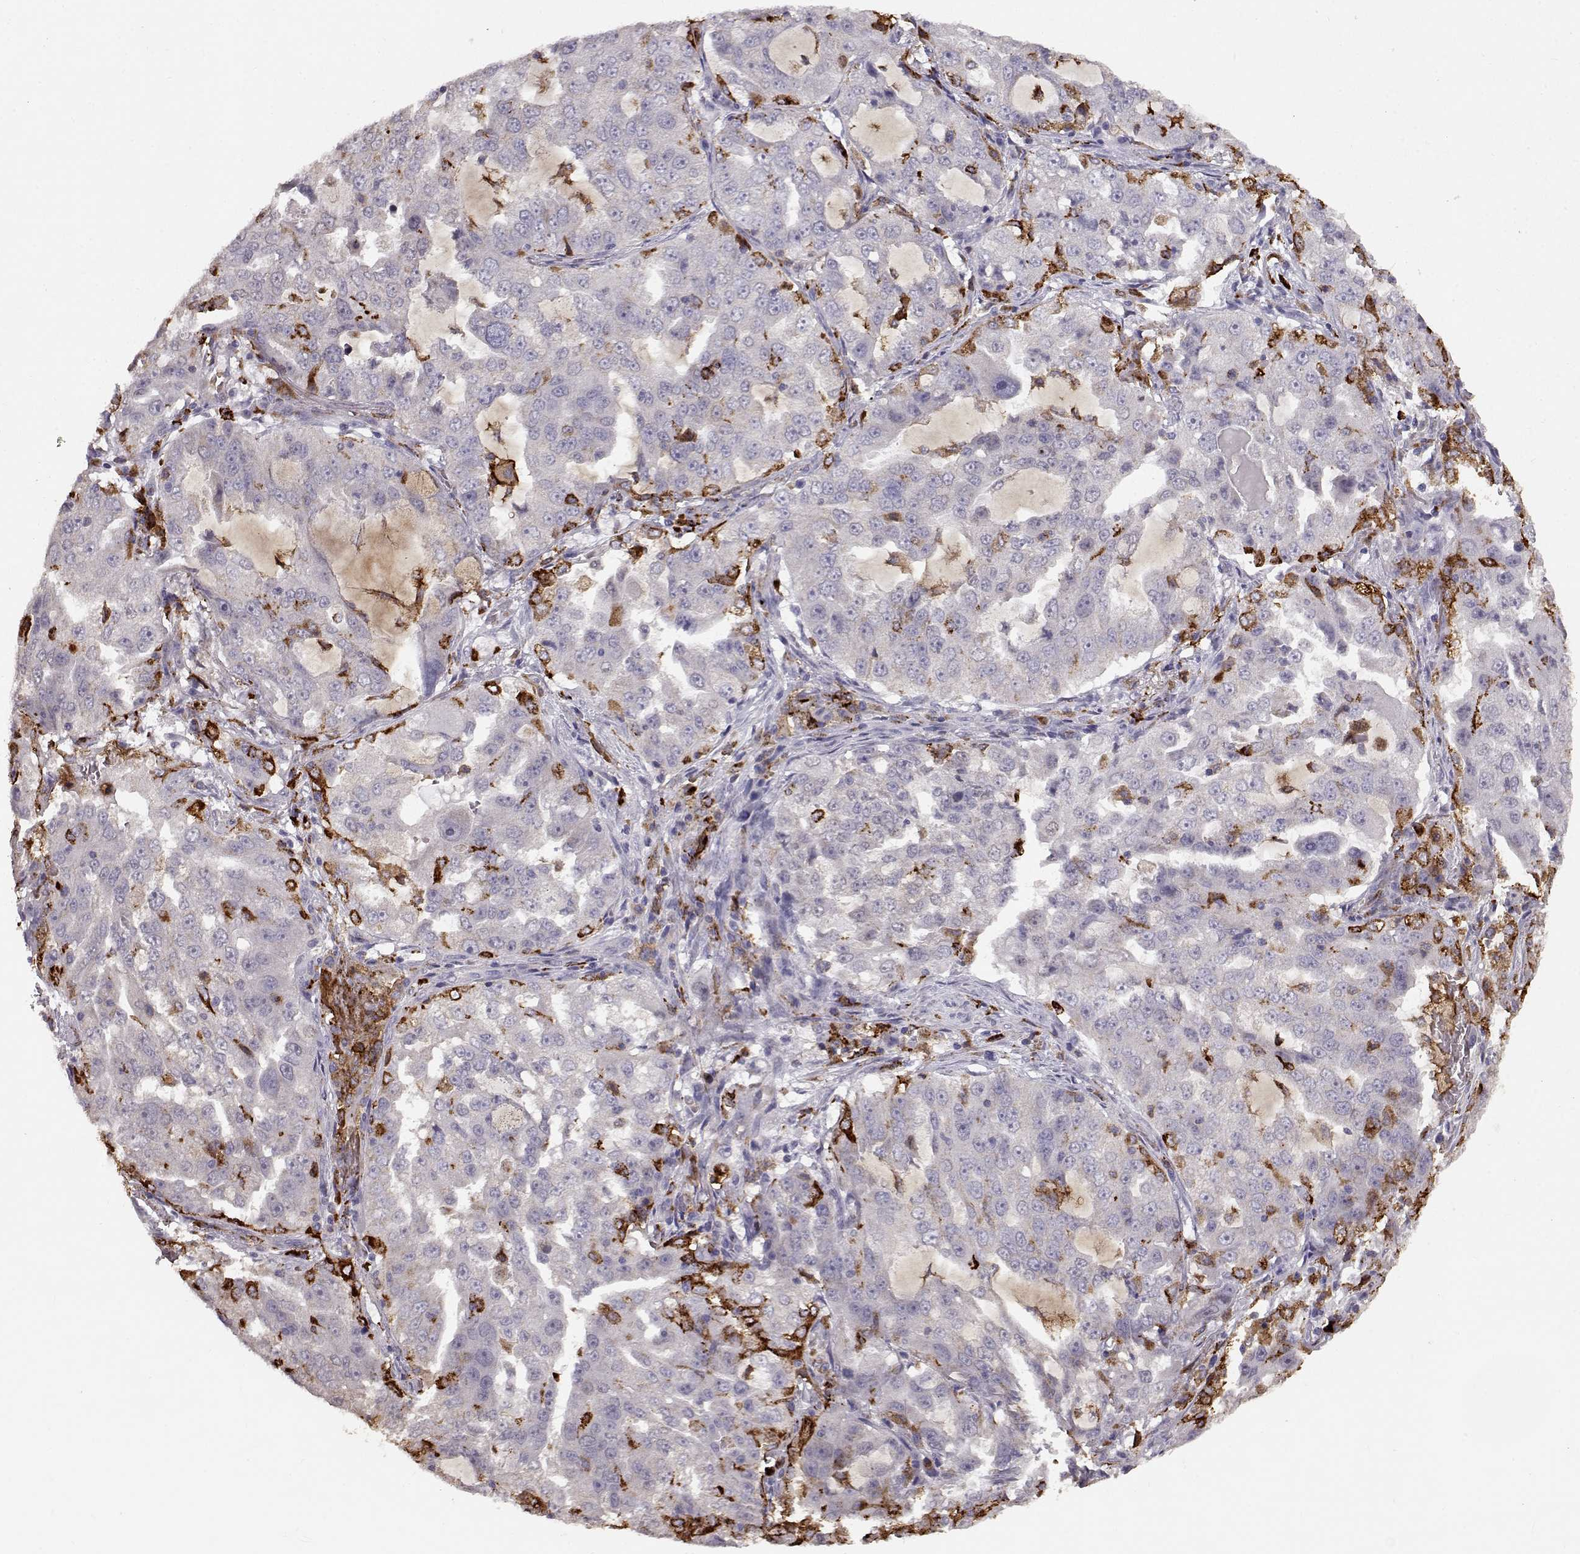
{"staining": {"intensity": "negative", "quantity": "none", "location": "none"}, "tissue": "lung cancer", "cell_type": "Tumor cells", "image_type": "cancer", "snomed": [{"axis": "morphology", "description": "Adenocarcinoma, NOS"}, {"axis": "topography", "description": "Lung"}], "caption": "Immunohistochemistry (IHC) micrograph of neoplastic tissue: human adenocarcinoma (lung) stained with DAB displays no significant protein expression in tumor cells.", "gene": "CCNF", "patient": {"sex": "female", "age": 61}}